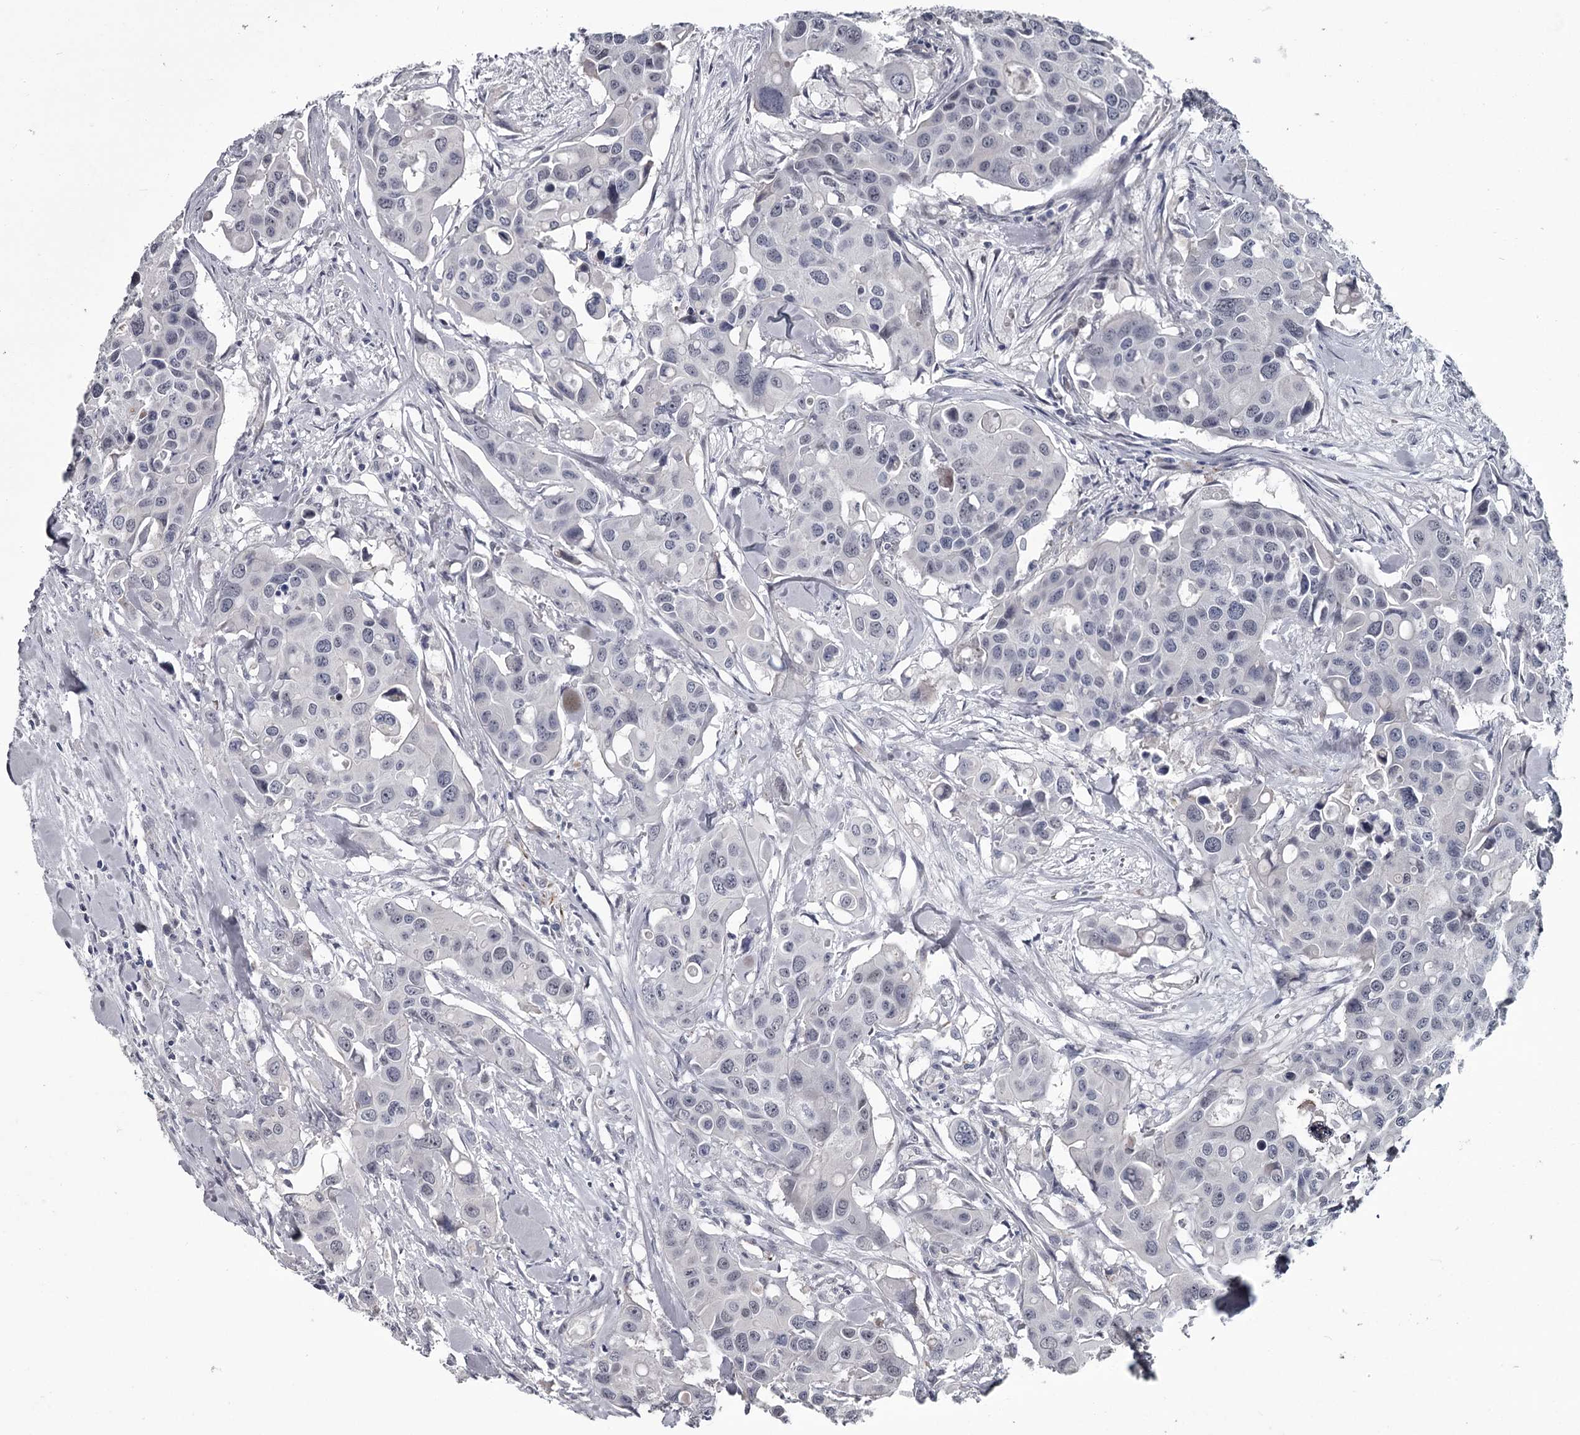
{"staining": {"intensity": "negative", "quantity": "none", "location": "none"}, "tissue": "colorectal cancer", "cell_type": "Tumor cells", "image_type": "cancer", "snomed": [{"axis": "morphology", "description": "Adenocarcinoma, NOS"}, {"axis": "topography", "description": "Colon"}], "caption": "DAB (3,3'-diaminobenzidine) immunohistochemical staining of human adenocarcinoma (colorectal) demonstrates no significant expression in tumor cells. Nuclei are stained in blue.", "gene": "PRPF40B", "patient": {"sex": "male", "age": 77}}